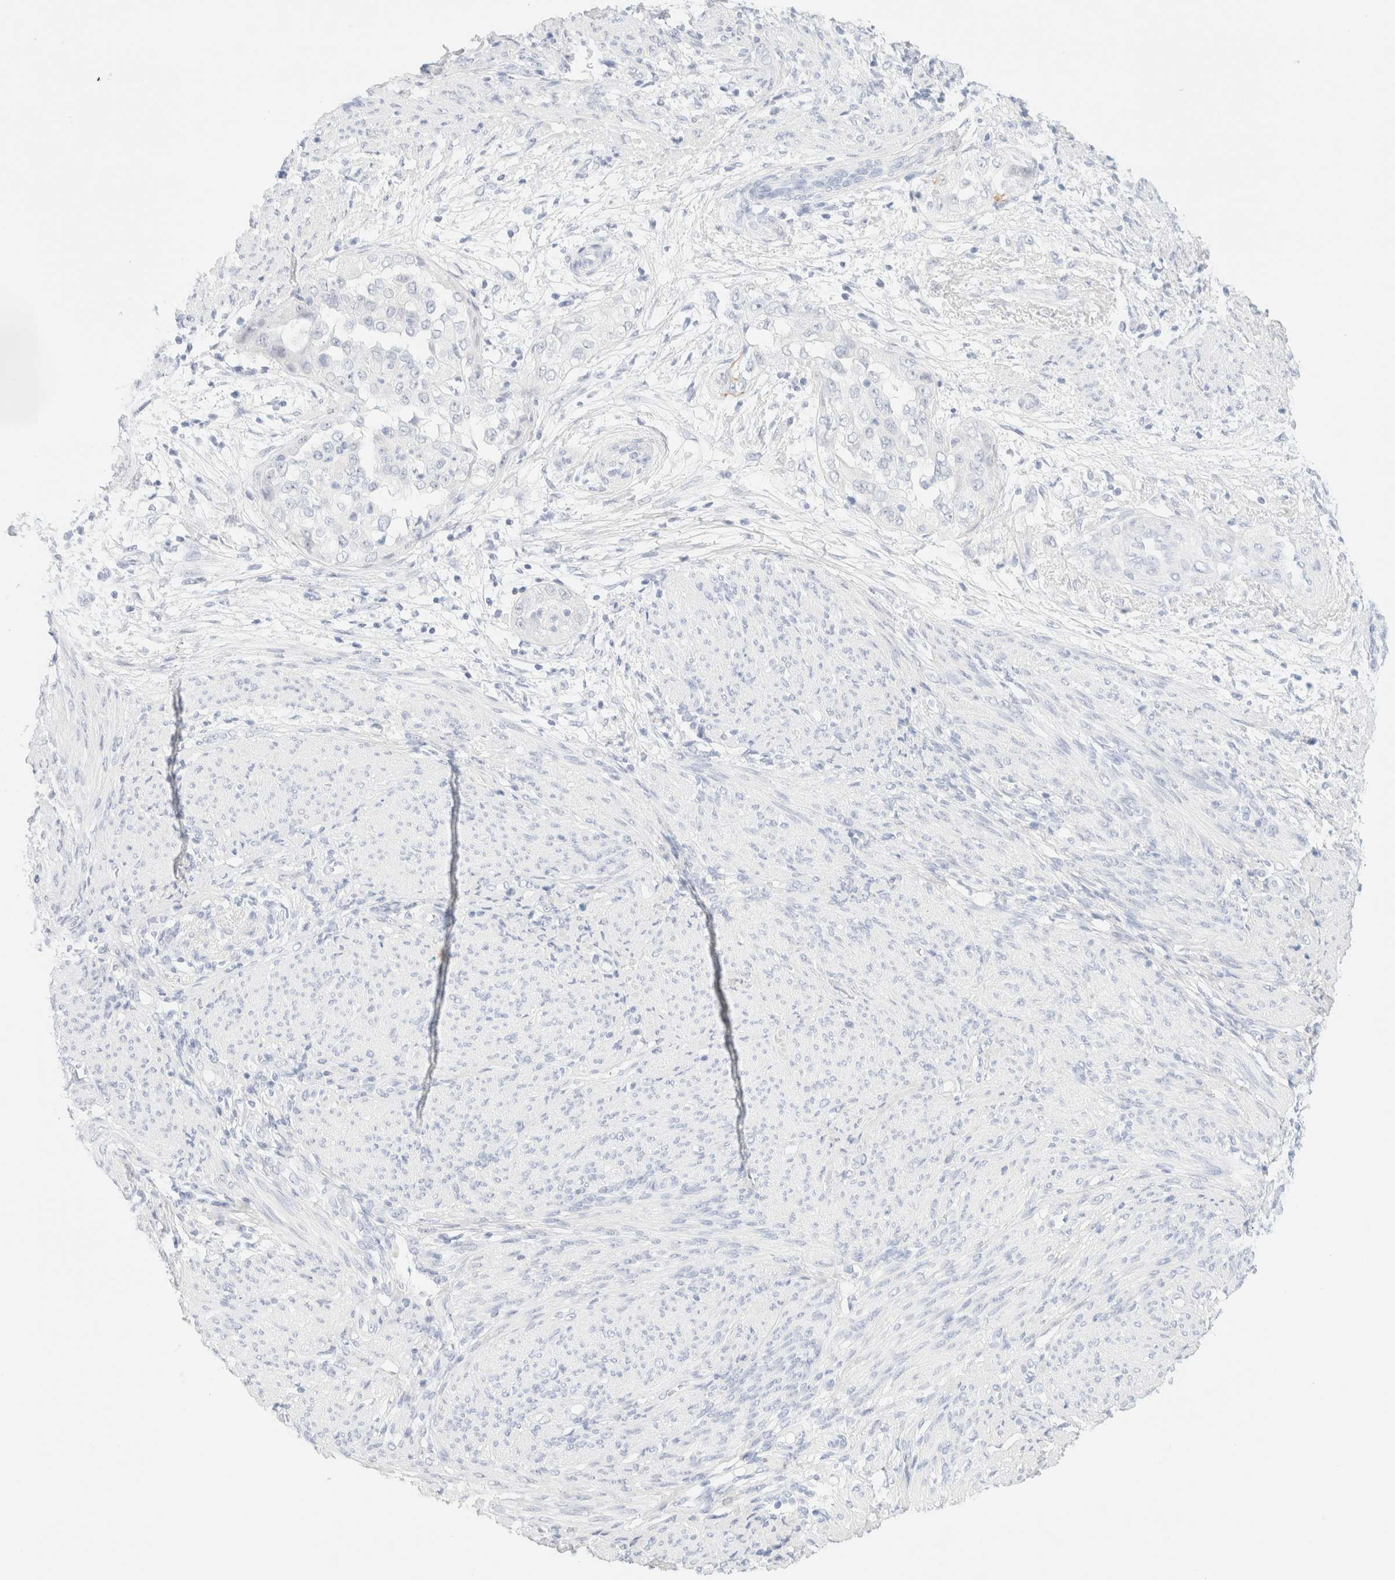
{"staining": {"intensity": "negative", "quantity": "none", "location": "none"}, "tissue": "endometrial cancer", "cell_type": "Tumor cells", "image_type": "cancer", "snomed": [{"axis": "morphology", "description": "Adenocarcinoma, NOS"}, {"axis": "topography", "description": "Endometrium"}], "caption": "Photomicrograph shows no protein staining in tumor cells of endometrial adenocarcinoma tissue.", "gene": "KRT15", "patient": {"sex": "female", "age": 85}}